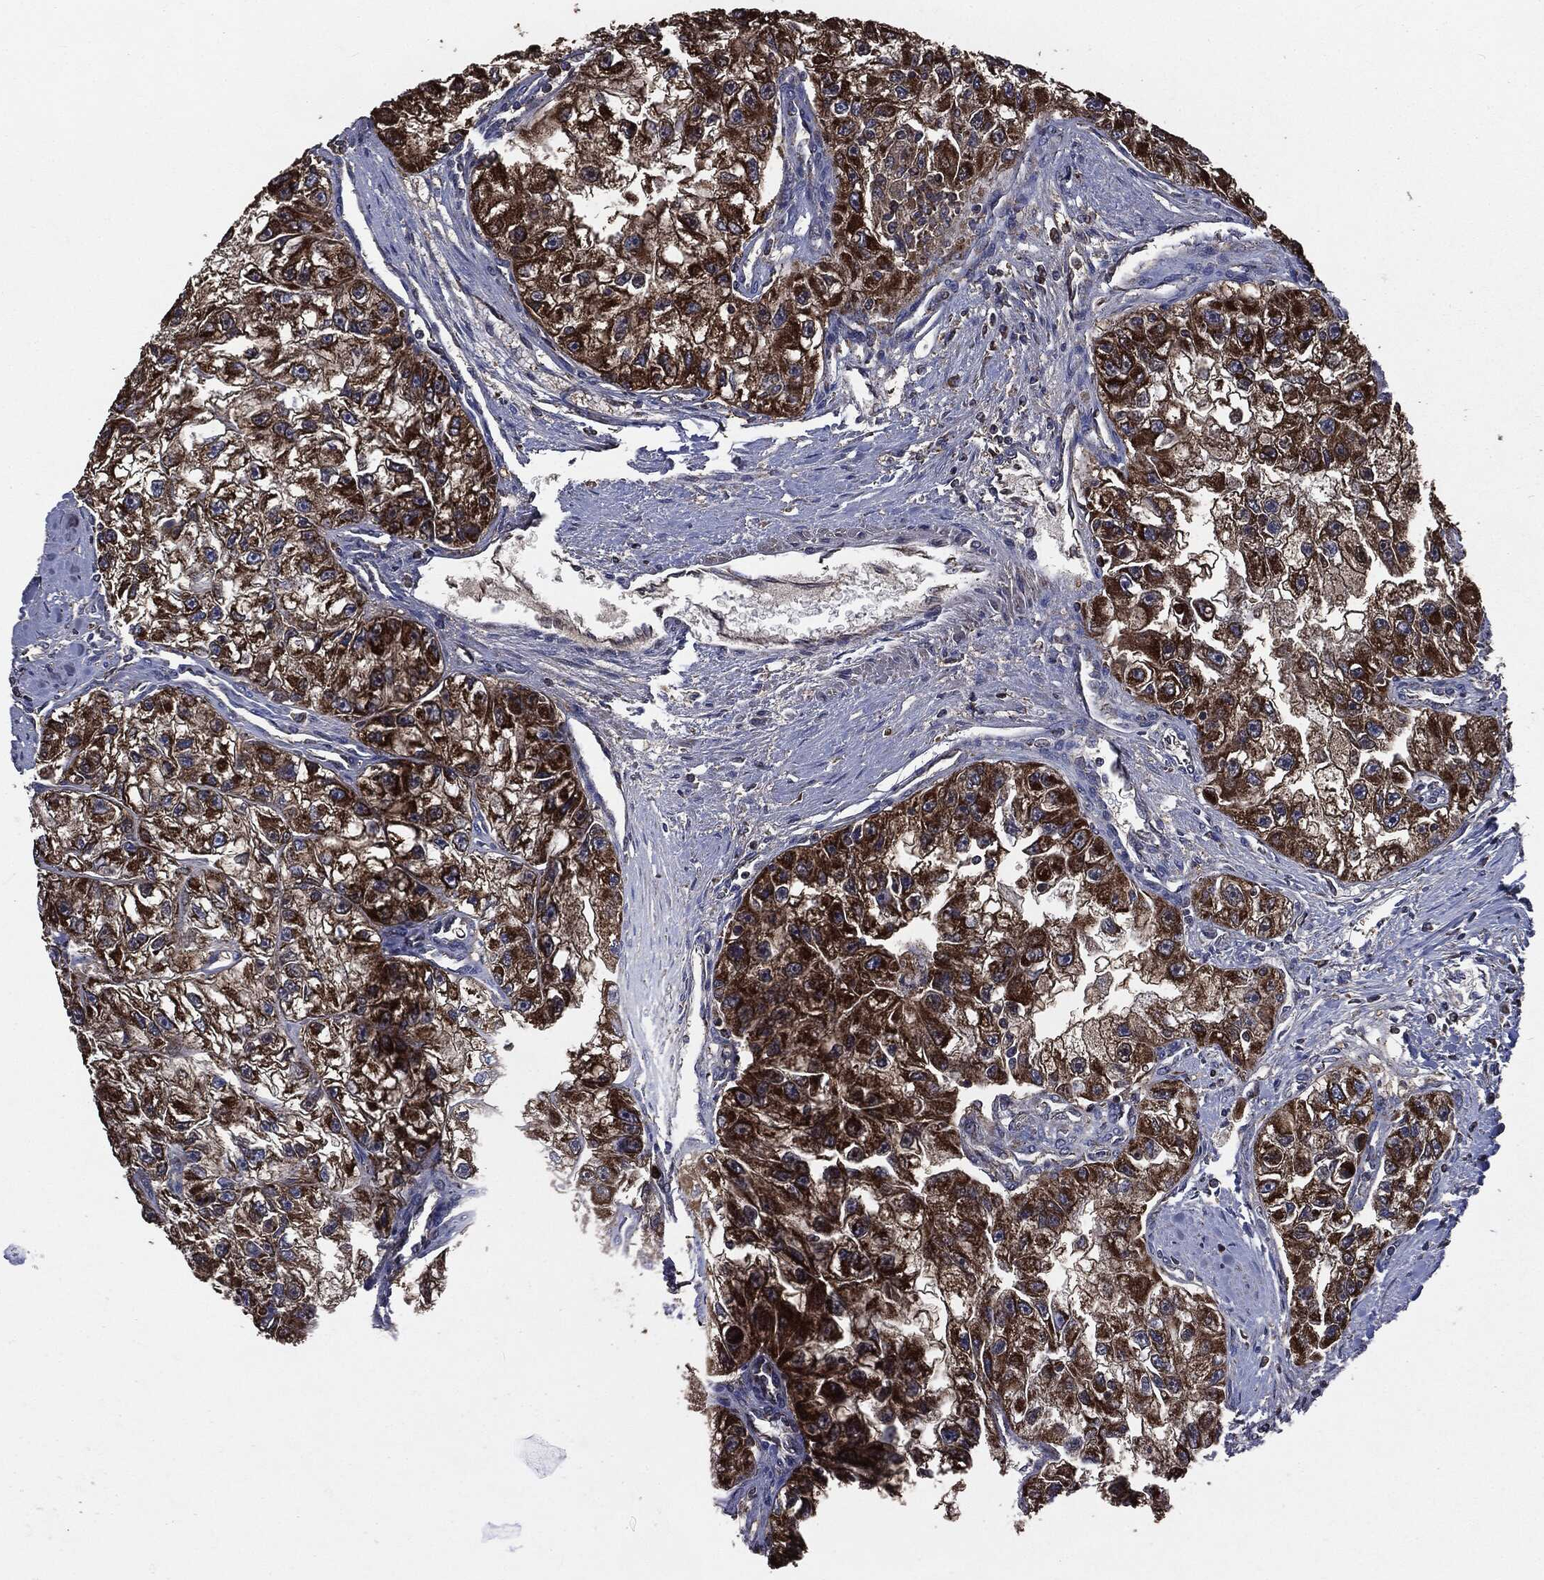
{"staining": {"intensity": "strong", "quantity": ">75%", "location": "cytoplasmic/membranous"}, "tissue": "renal cancer", "cell_type": "Tumor cells", "image_type": "cancer", "snomed": [{"axis": "morphology", "description": "Adenocarcinoma, NOS"}, {"axis": "topography", "description": "Kidney"}], "caption": "Immunohistochemistry micrograph of neoplastic tissue: human renal cancer (adenocarcinoma) stained using immunohistochemistry (IHC) shows high levels of strong protein expression localized specifically in the cytoplasmic/membranous of tumor cells, appearing as a cytoplasmic/membranous brown color.", "gene": "MAPK6", "patient": {"sex": "male", "age": 63}}